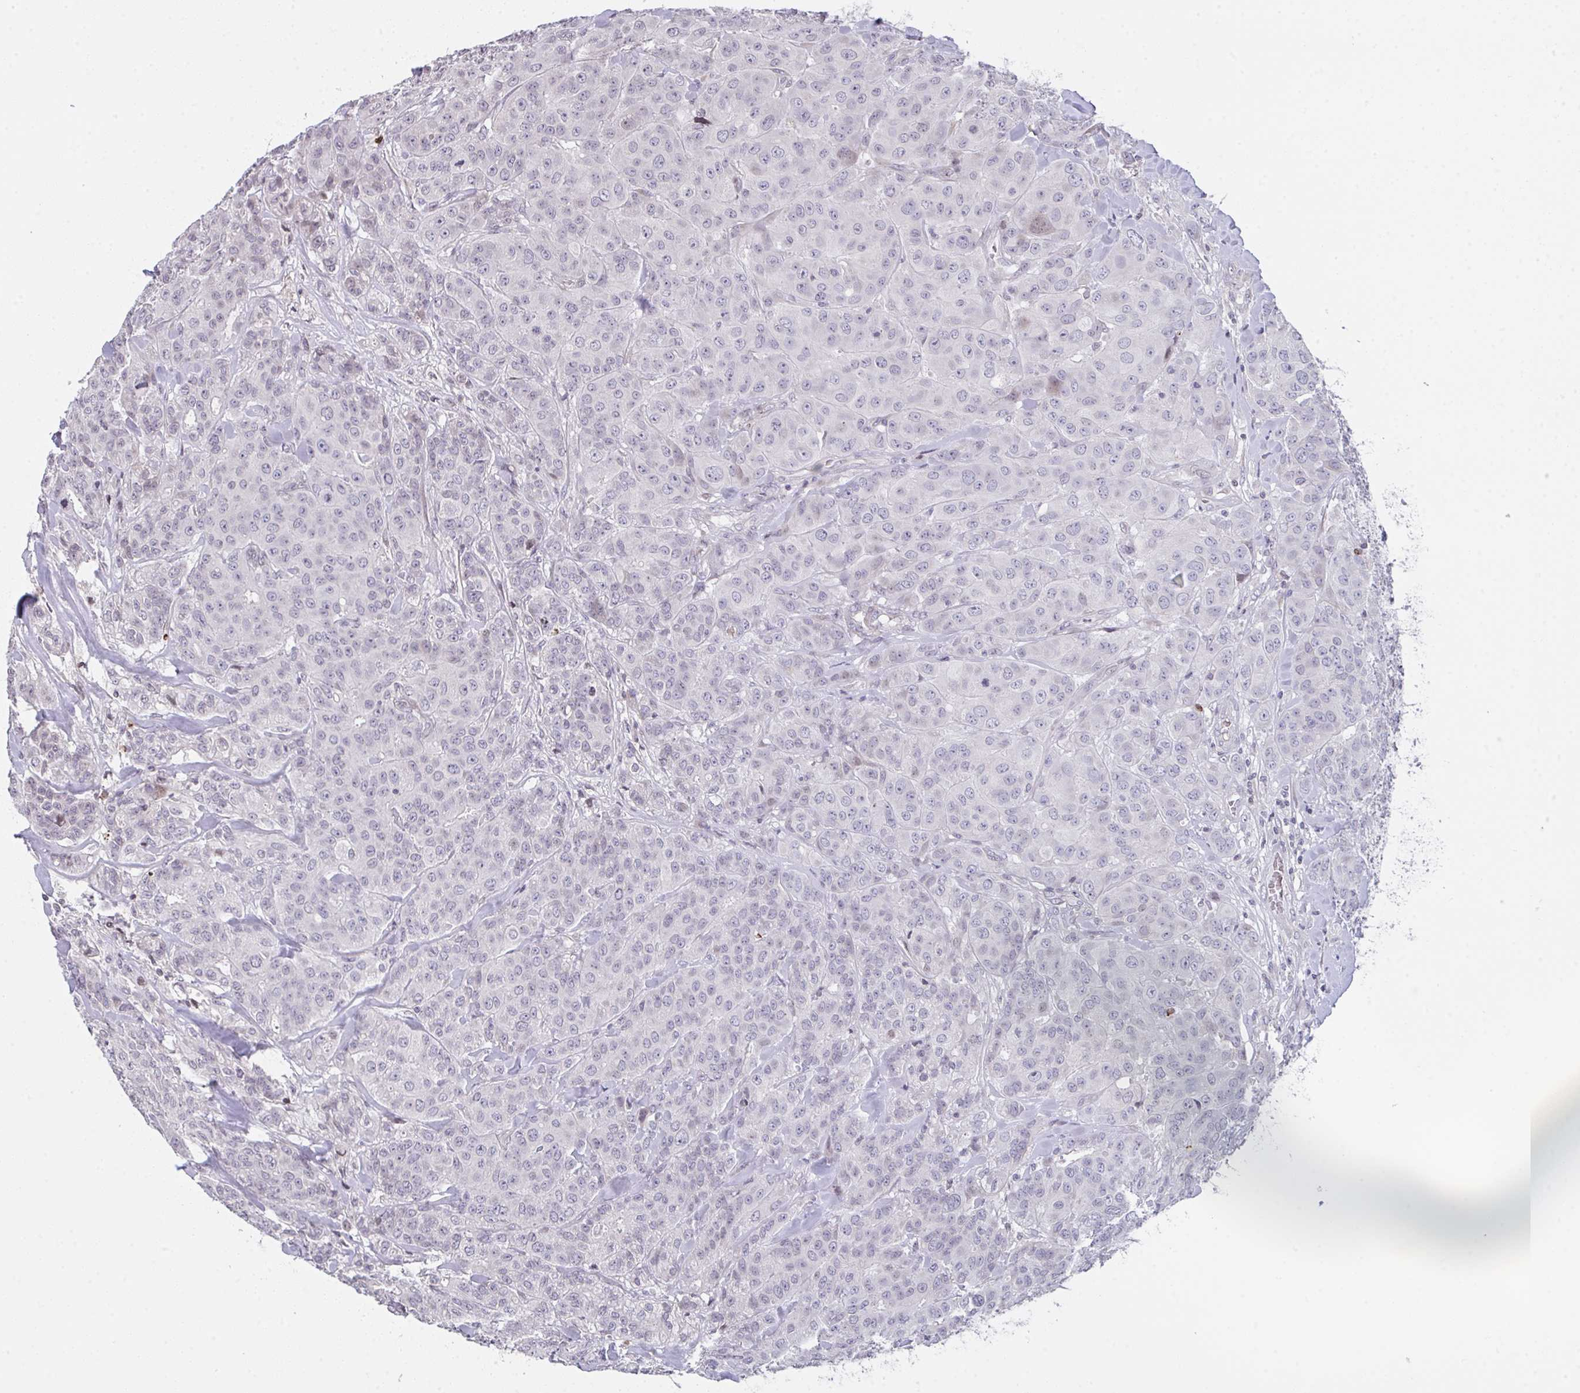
{"staining": {"intensity": "negative", "quantity": "none", "location": "none"}, "tissue": "breast cancer", "cell_type": "Tumor cells", "image_type": "cancer", "snomed": [{"axis": "morphology", "description": "Normal tissue, NOS"}, {"axis": "morphology", "description": "Duct carcinoma"}, {"axis": "topography", "description": "Breast"}], "caption": "Tumor cells are negative for brown protein staining in breast intraductal carcinoma.", "gene": "PCDHB8", "patient": {"sex": "female", "age": 43}}